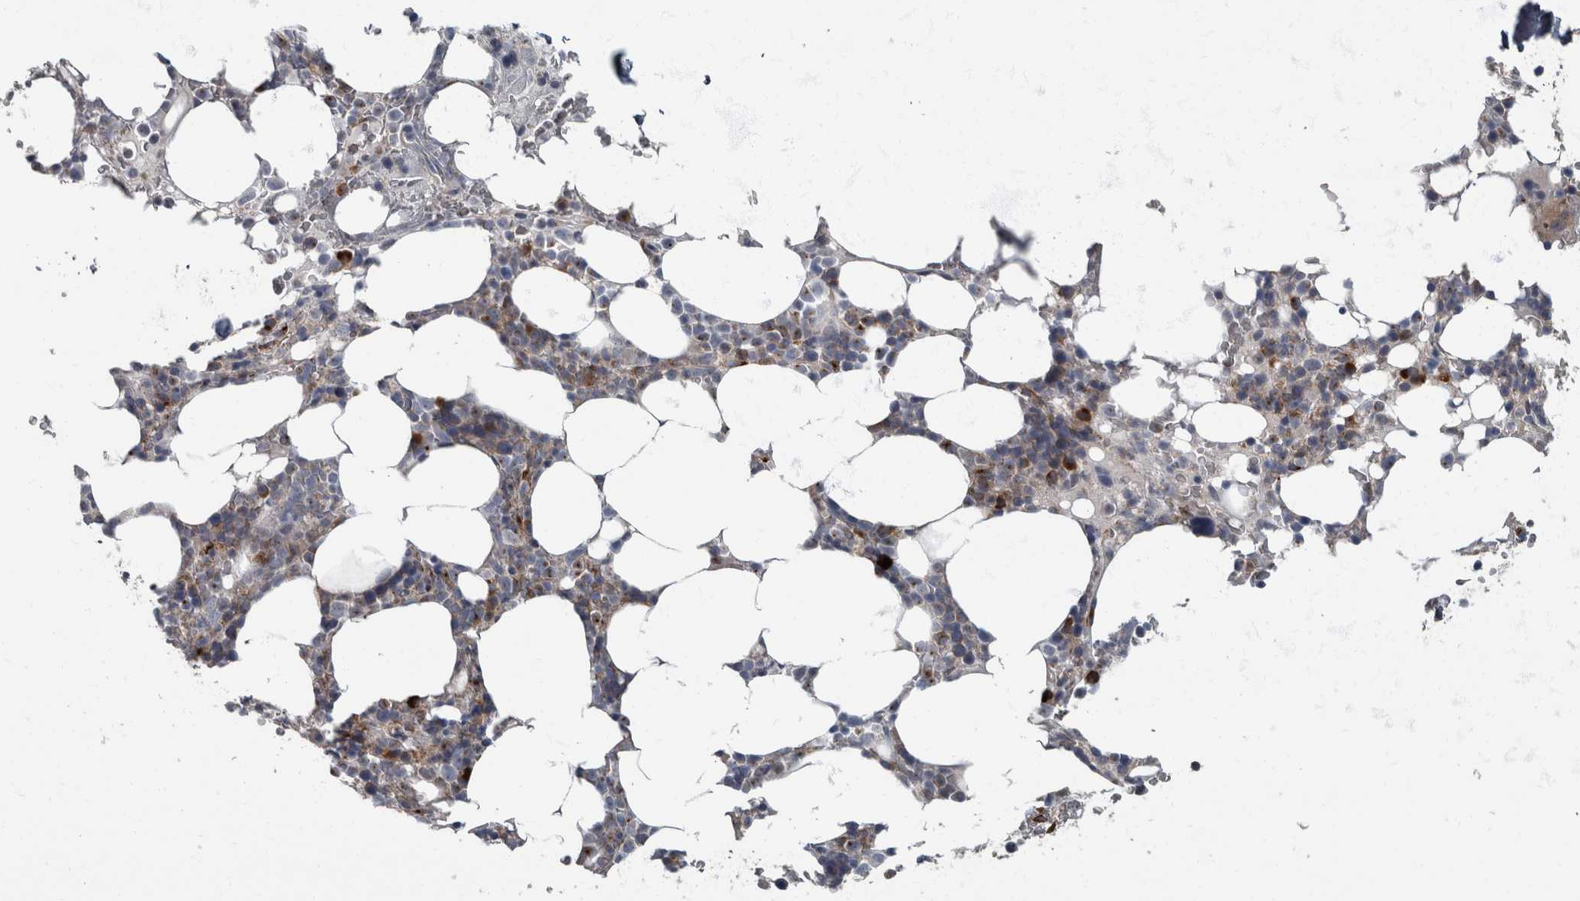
{"staining": {"intensity": "strong", "quantity": "<25%", "location": "cytoplasmic/membranous"}, "tissue": "bone marrow", "cell_type": "Hematopoietic cells", "image_type": "normal", "snomed": [{"axis": "morphology", "description": "Normal tissue, NOS"}, {"axis": "topography", "description": "Bone marrow"}], "caption": "Hematopoietic cells demonstrate medium levels of strong cytoplasmic/membranous expression in about <25% of cells in unremarkable bone marrow.", "gene": "CDC42BPG", "patient": {"sex": "male", "age": 58}}